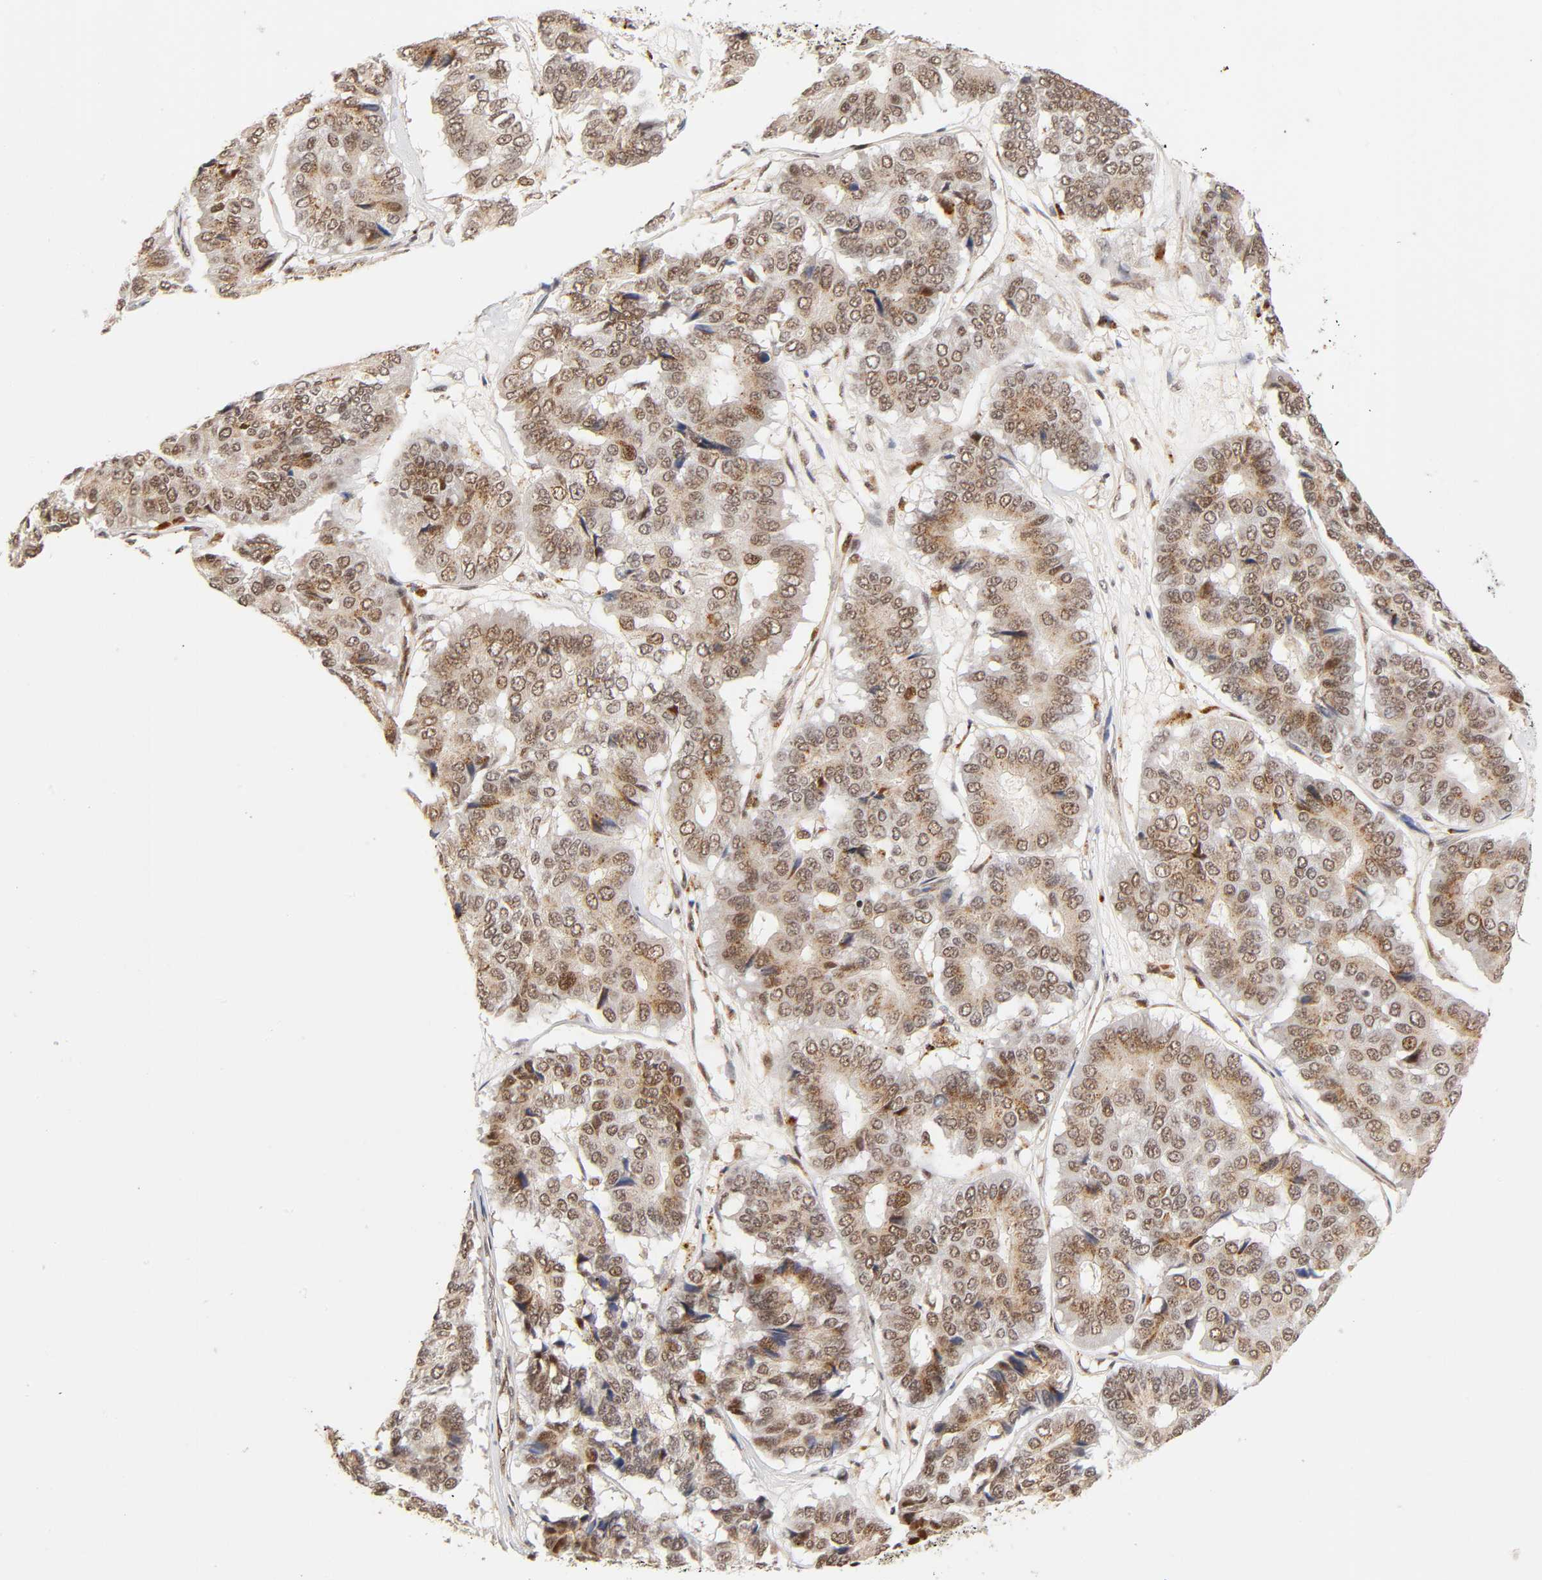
{"staining": {"intensity": "moderate", "quantity": "25%-75%", "location": "cytoplasmic/membranous,nuclear"}, "tissue": "pancreatic cancer", "cell_type": "Tumor cells", "image_type": "cancer", "snomed": [{"axis": "morphology", "description": "Adenocarcinoma, NOS"}, {"axis": "topography", "description": "Pancreas"}], "caption": "Adenocarcinoma (pancreatic) stained for a protein (brown) shows moderate cytoplasmic/membranous and nuclear positive positivity in about 25%-75% of tumor cells.", "gene": "TAF10", "patient": {"sex": "male", "age": 50}}